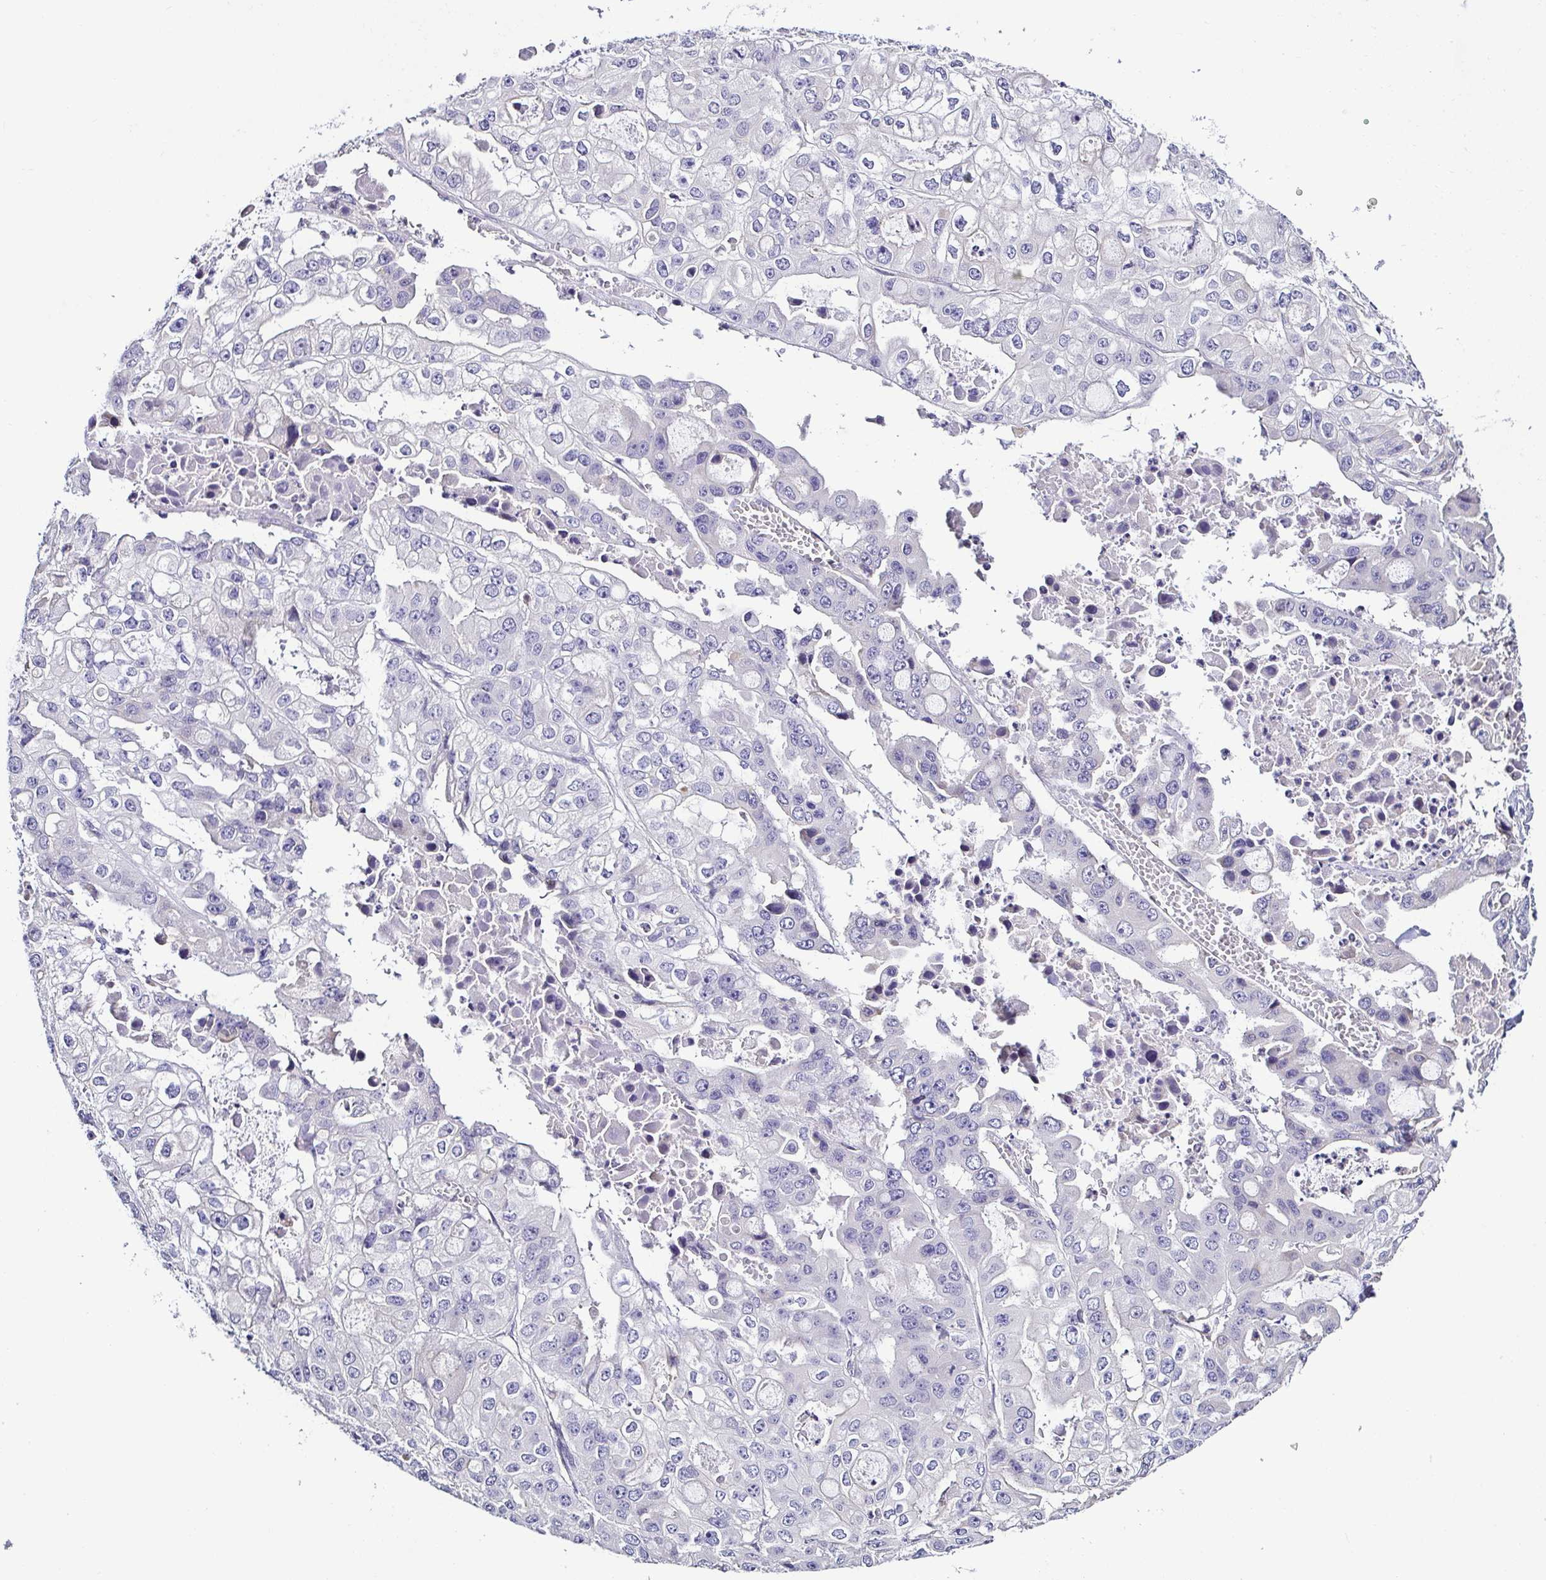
{"staining": {"intensity": "negative", "quantity": "none", "location": "none"}, "tissue": "ovarian cancer", "cell_type": "Tumor cells", "image_type": "cancer", "snomed": [{"axis": "morphology", "description": "Cystadenocarcinoma, serous, NOS"}, {"axis": "topography", "description": "Ovary"}], "caption": "Immunohistochemistry (IHC) histopathology image of neoplastic tissue: human ovarian cancer stained with DAB displays no significant protein positivity in tumor cells.", "gene": "TNNT2", "patient": {"sex": "female", "age": 56}}